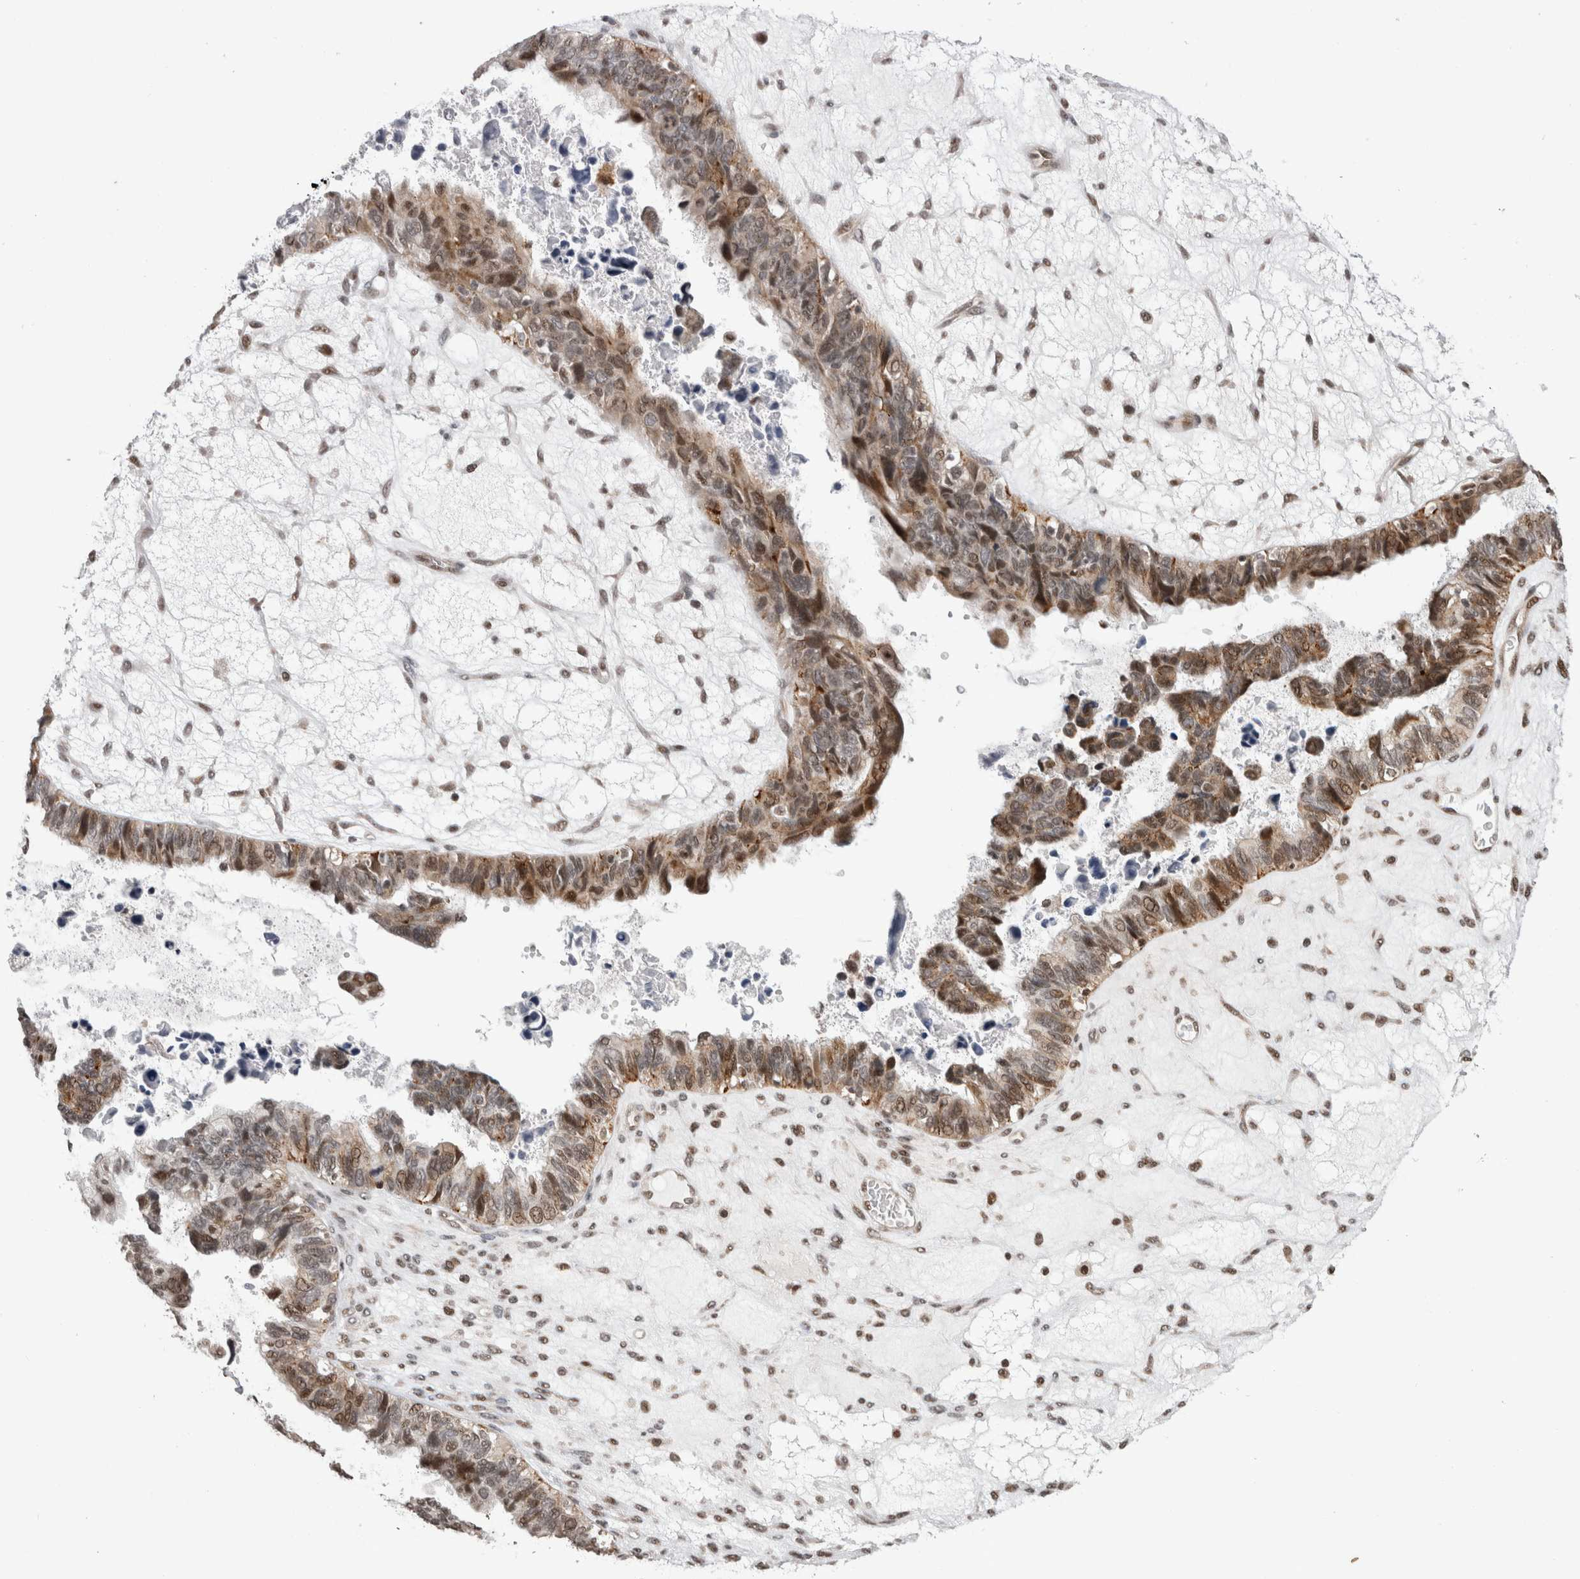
{"staining": {"intensity": "moderate", "quantity": "25%-75%", "location": "cytoplasmic/membranous,nuclear"}, "tissue": "ovarian cancer", "cell_type": "Tumor cells", "image_type": "cancer", "snomed": [{"axis": "morphology", "description": "Cystadenocarcinoma, serous, NOS"}, {"axis": "topography", "description": "Ovary"}], "caption": "IHC (DAB (3,3'-diaminobenzidine)) staining of ovarian cancer (serous cystadenocarcinoma) displays moderate cytoplasmic/membranous and nuclear protein expression in approximately 25%-75% of tumor cells.", "gene": "ZBTB11", "patient": {"sex": "female", "age": 79}}